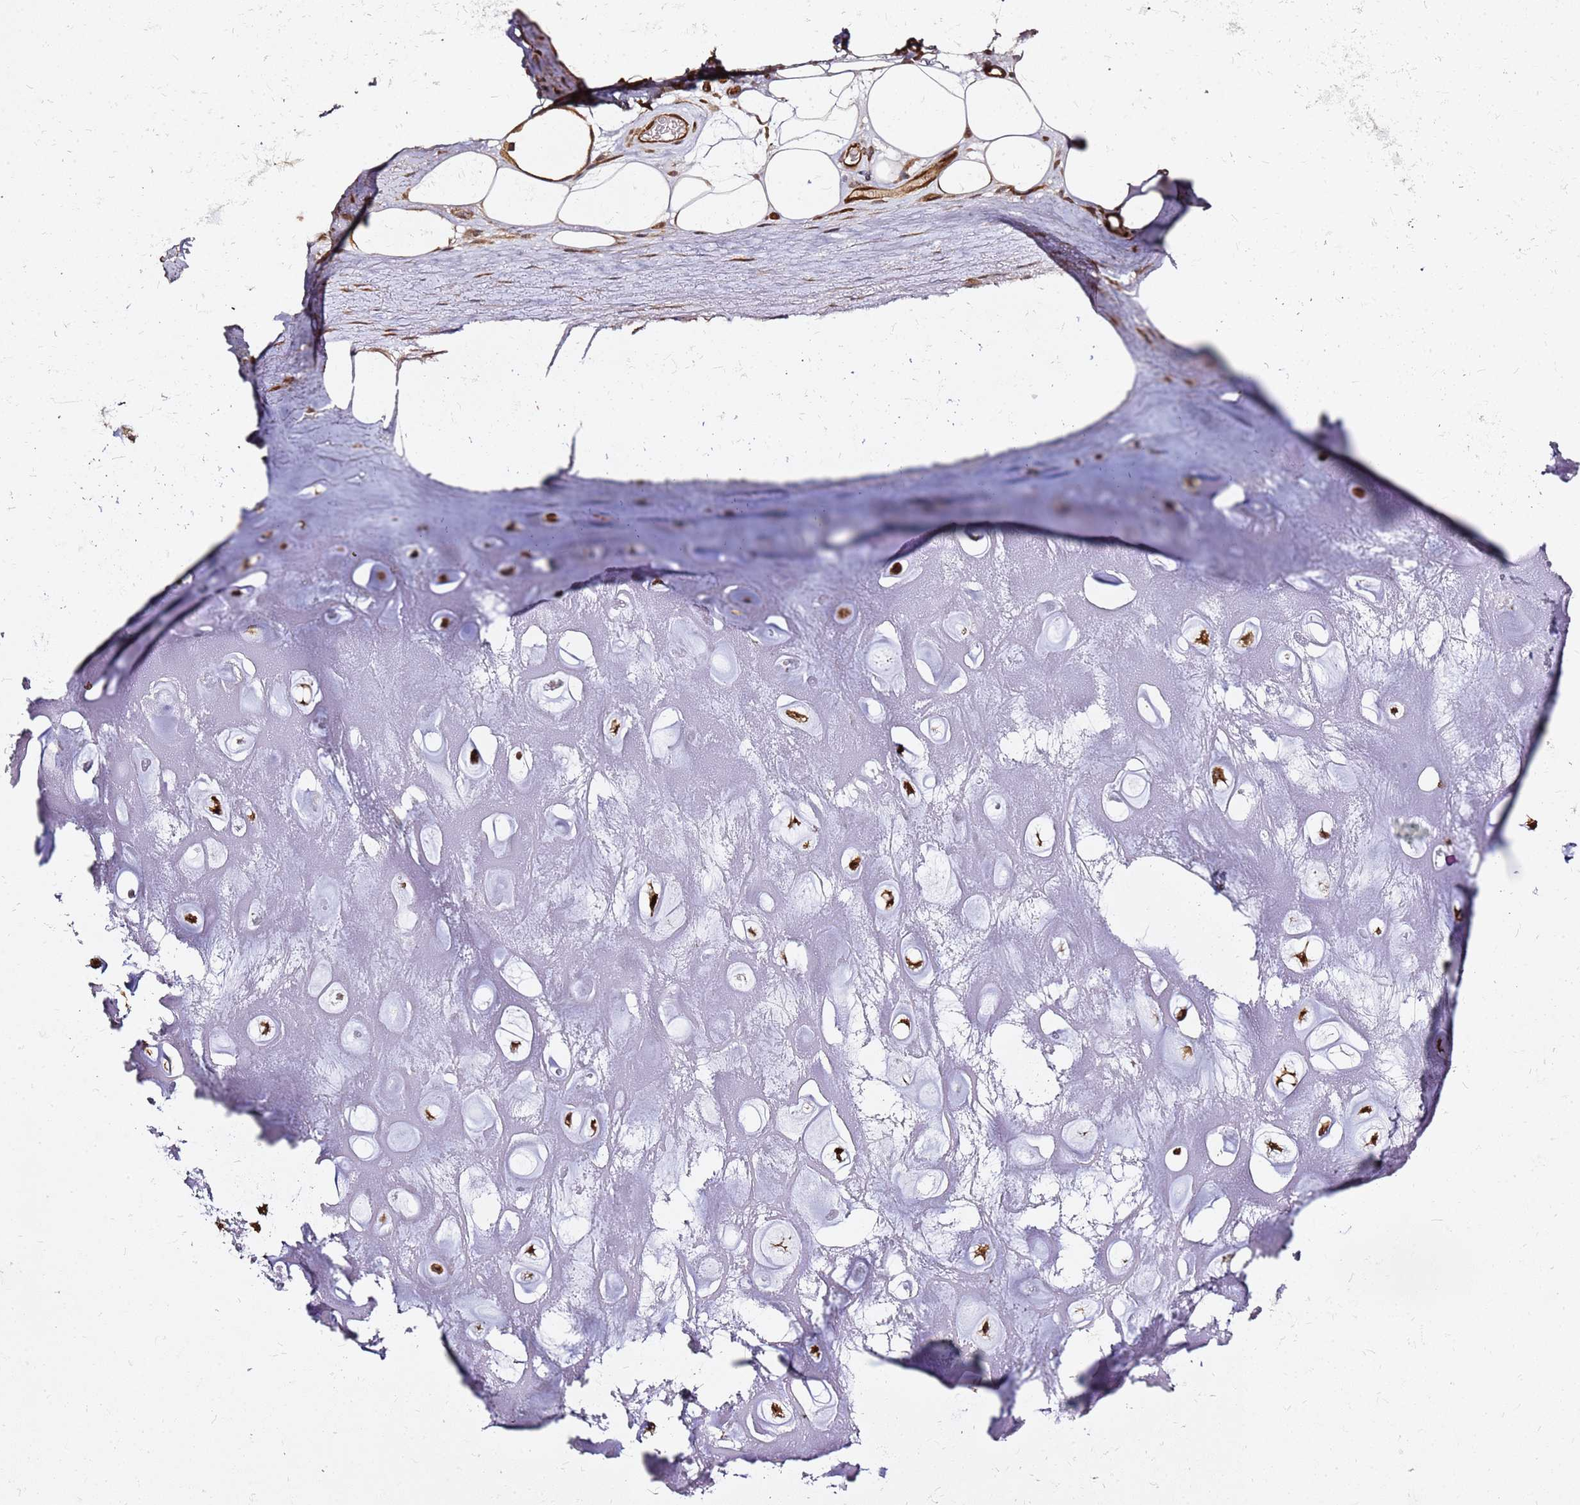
{"staining": {"intensity": "strong", "quantity": "25%-75%", "location": "cytoplasmic/membranous,nuclear"}, "tissue": "adipose tissue", "cell_type": "Adipocytes", "image_type": "normal", "snomed": [{"axis": "morphology", "description": "Normal tissue, NOS"}, {"axis": "topography", "description": "Cartilage tissue"}], "caption": "Approximately 25%-75% of adipocytes in normal adipose tissue demonstrate strong cytoplasmic/membranous,nuclear protein staining as visualized by brown immunohistochemical staining.", "gene": "NUDT14", "patient": {"sex": "male", "age": 81}}